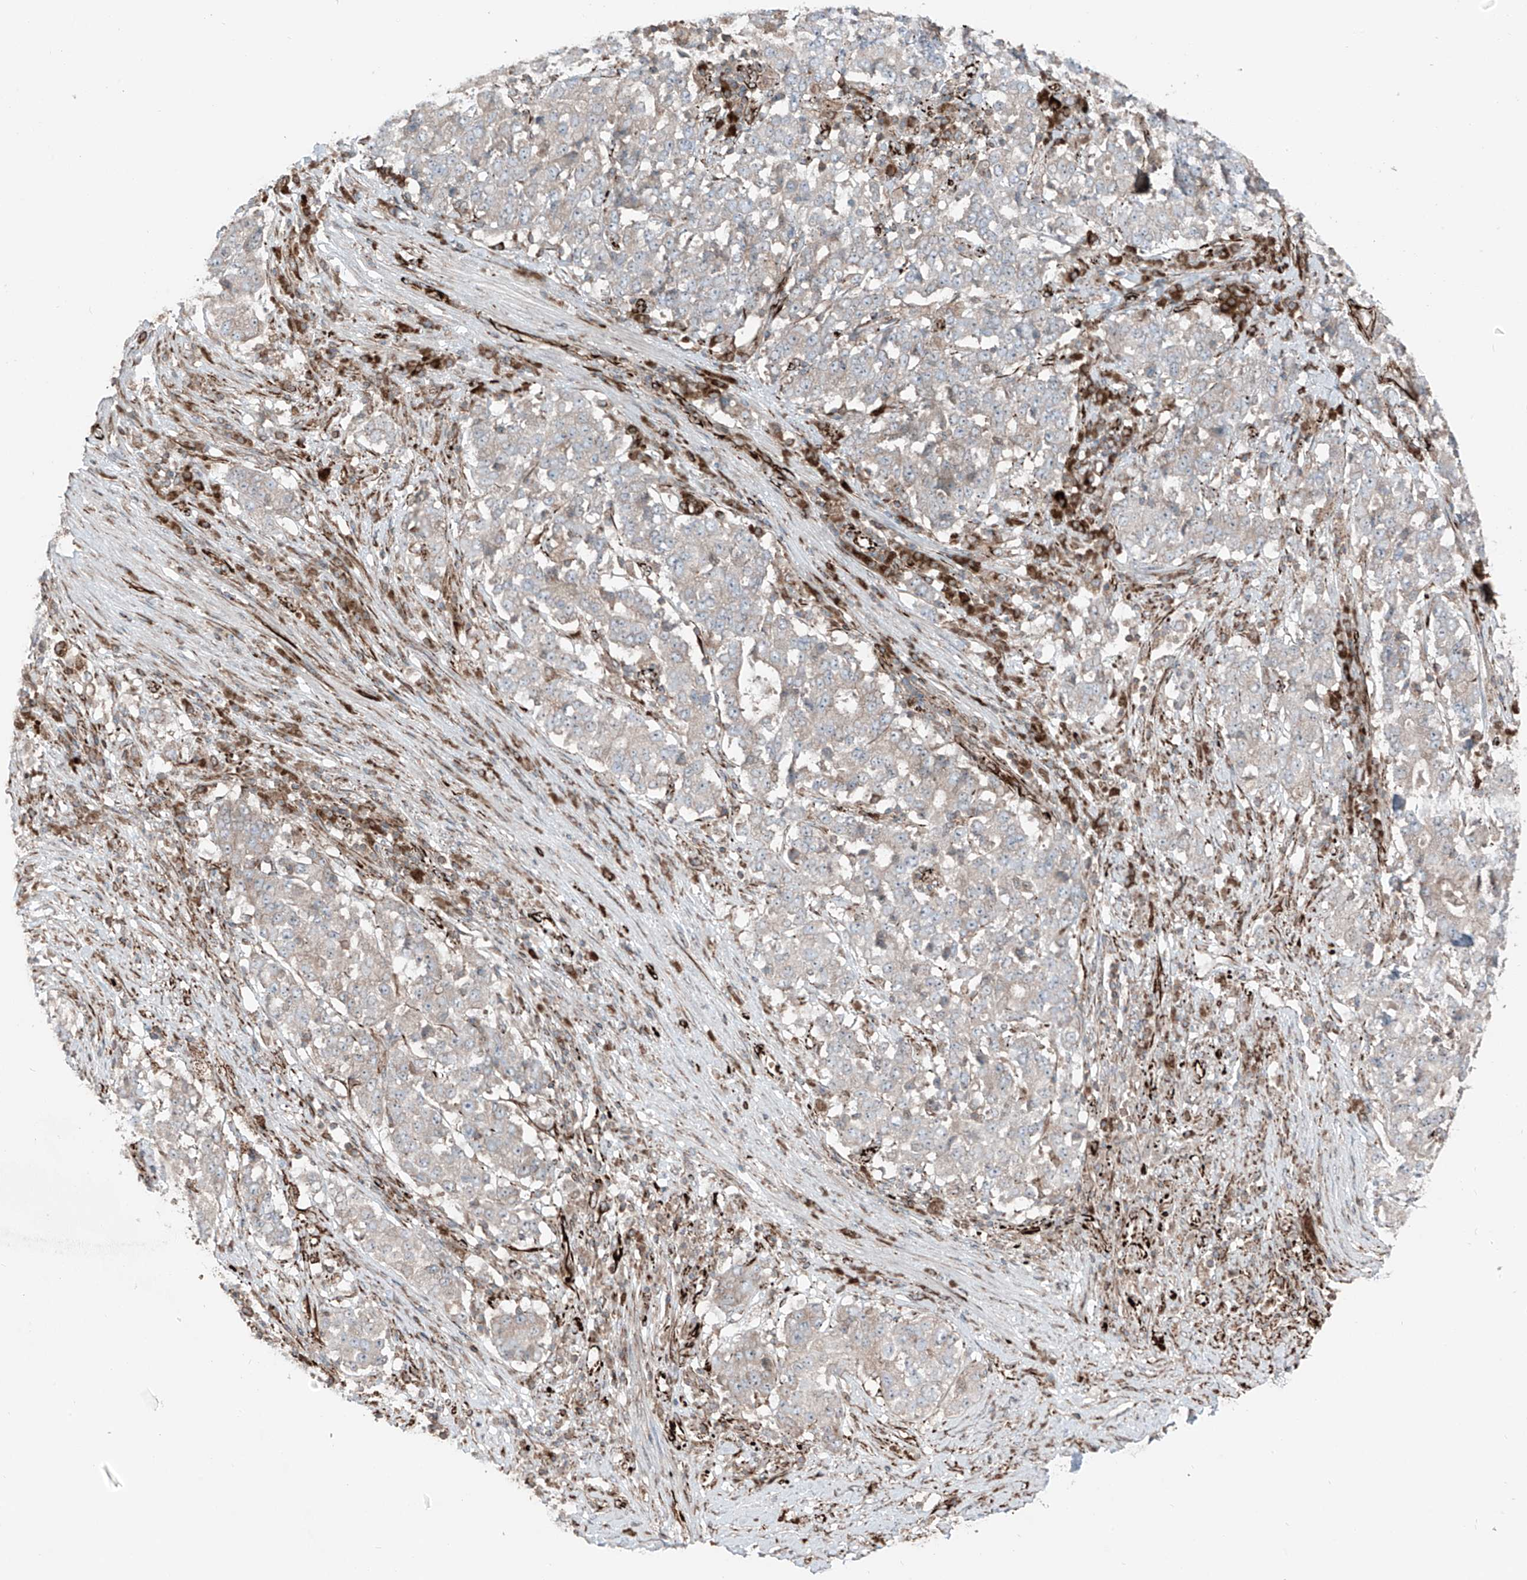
{"staining": {"intensity": "negative", "quantity": "none", "location": "none"}, "tissue": "stomach cancer", "cell_type": "Tumor cells", "image_type": "cancer", "snomed": [{"axis": "morphology", "description": "Adenocarcinoma, NOS"}, {"axis": "topography", "description": "Stomach"}], "caption": "This histopathology image is of adenocarcinoma (stomach) stained with IHC to label a protein in brown with the nuclei are counter-stained blue. There is no positivity in tumor cells. (DAB (3,3'-diaminobenzidine) immunohistochemistry visualized using brightfield microscopy, high magnification).", "gene": "ERLEC1", "patient": {"sex": "male", "age": 59}}